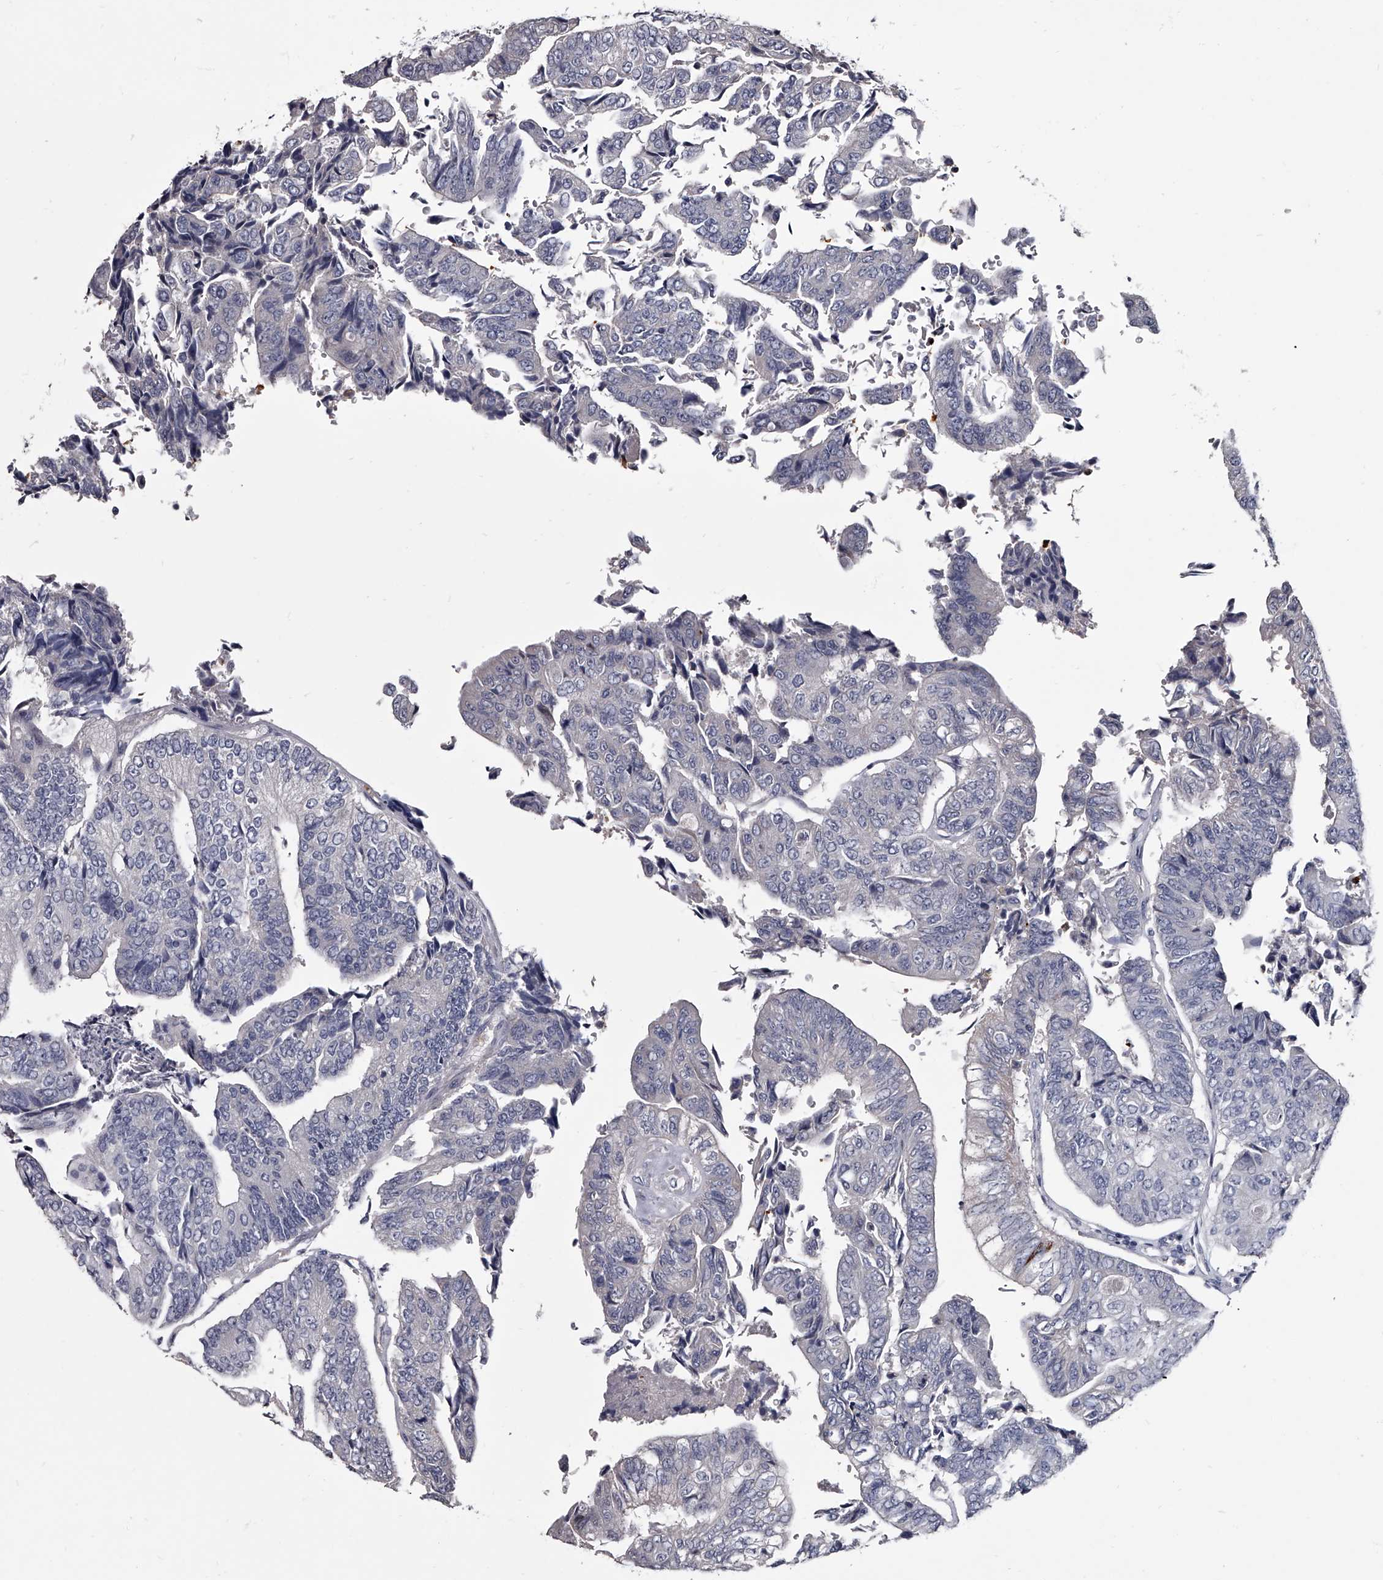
{"staining": {"intensity": "negative", "quantity": "none", "location": "none"}, "tissue": "colorectal cancer", "cell_type": "Tumor cells", "image_type": "cancer", "snomed": [{"axis": "morphology", "description": "Adenocarcinoma, NOS"}, {"axis": "topography", "description": "Colon"}], "caption": "A photomicrograph of human adenocarcinoma (colorectal) is negative for staining in tumor cells. (Immunohistochemistry (ihc), brightfield microscopy, high magnification).", "gene": "GAPVD1", "patient": {"sex": "female", "age": 67}}